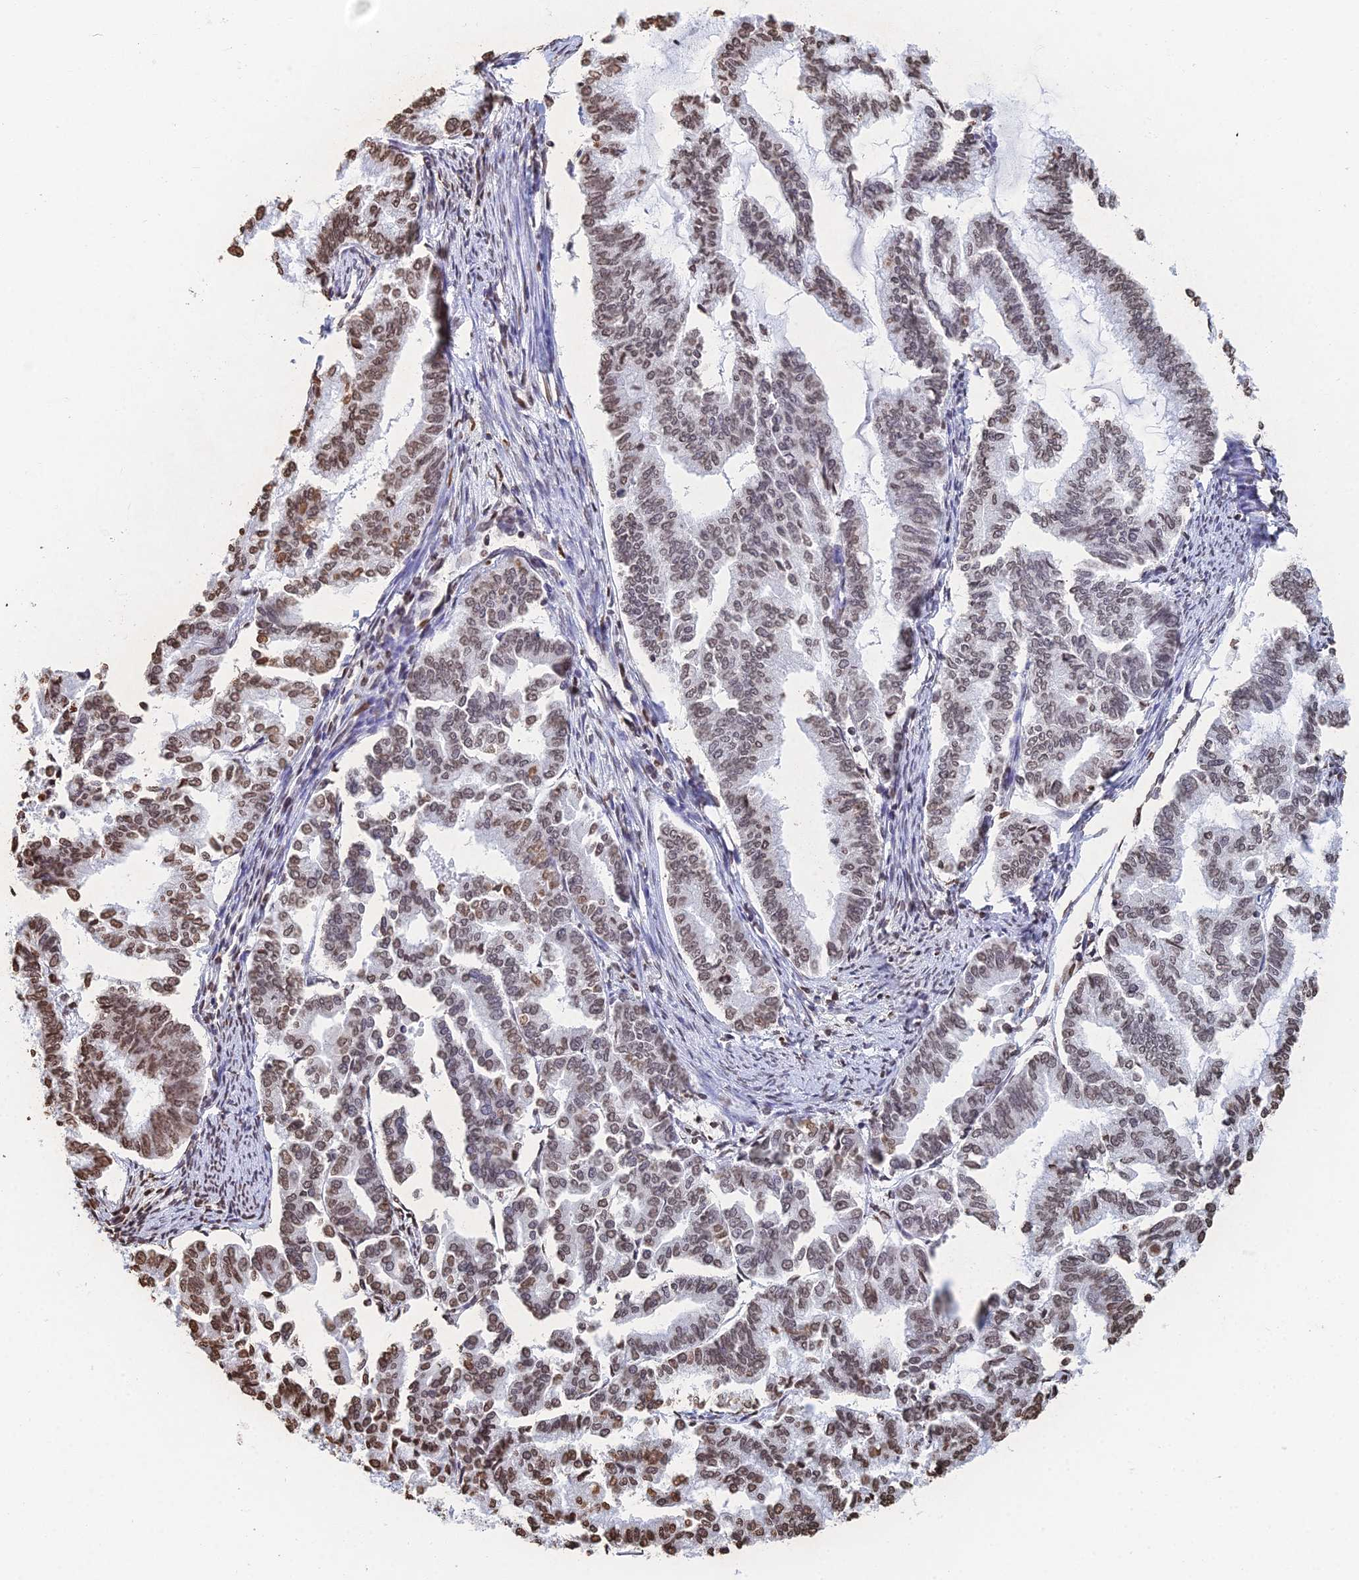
{"staining": {"intensity": "moderate", "quantity": "25%-75%", "location": "nuclear"}, "tissue": "endometrial cancer", "cell_type": "Tumor cells", "image_type": "cancer", "snomed": [{"axis": "morphology", "description": "Adenocarcinoma, NOS"}, {"axis": "topography", "description": "Endometrium"}], "caption": "IHC (DAB) staining of endometrial cancer (adenocarcinoma) exhibits moderate nuclear protein positivity in about 25%-75% of tumor cells. The protein is shown in brown color, while the nuclei are stained blue.", "gene": "GBP3", "patient": {"sex": "female", "age": 79}}